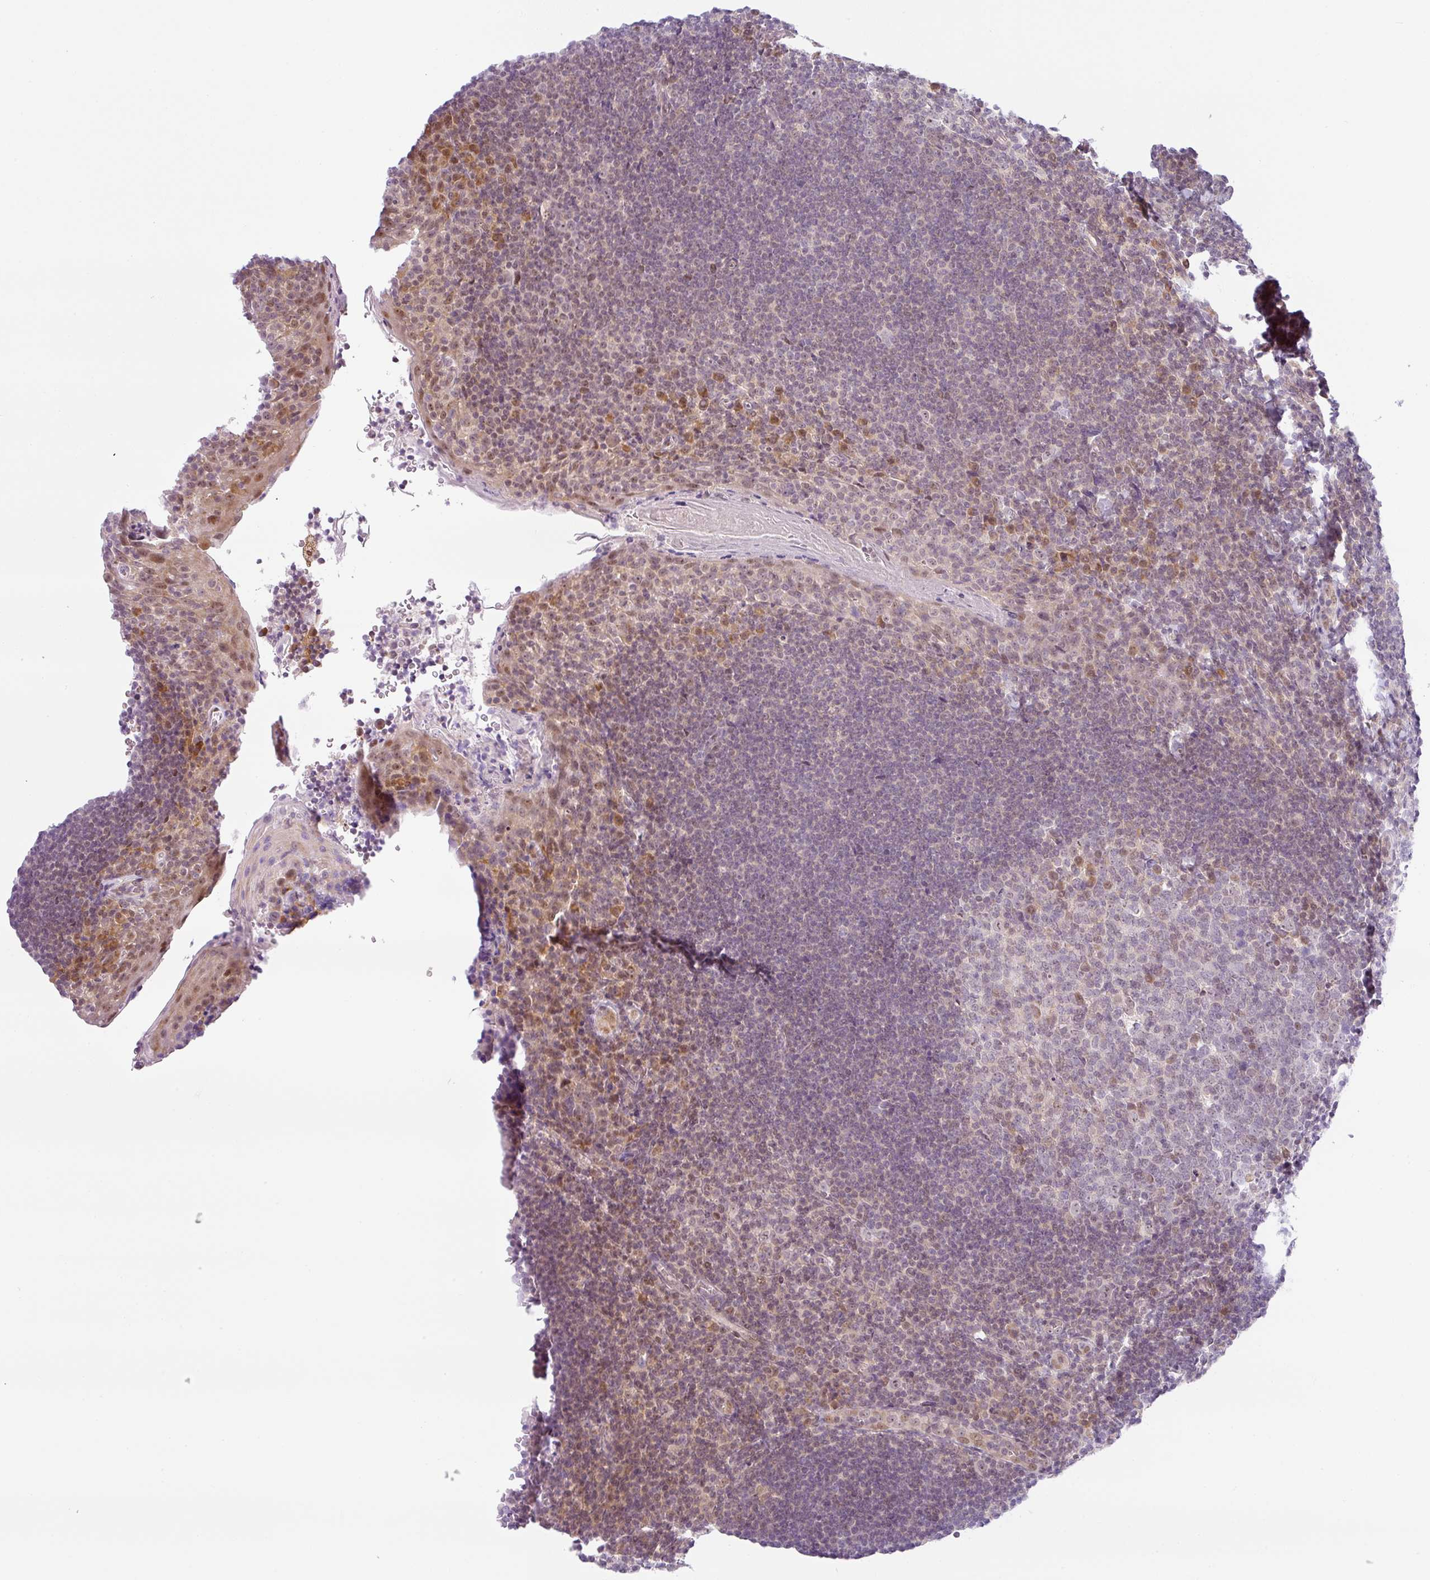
{"staining": {"intensity": "moderate", "quantity": "<25%", "location": "cytoplasmic/membranous,nuclear"}, "tissue": "tonsil", "cell_type": "Germinal center cells", "image_type": "normal", "snomed": [{"axis": "morphology", "description": "Normal tissue, NOS"}, {"axis": "topography", "description": "Tonsil"}], "caption": "A high-resolution histopathology image shows immunohistochemistry (IHC) staining of benign tonsil, which reveals moderate cytoplasmic/membranous,nuclear expression in about <25% of germinal center cells. (Stains: DAB in brown, nuclei in blue, Microscopy: brightfield microscopy at high magnification).", "gene": "NDUFB2", "patient": {"sex": "male", "age": 27}}